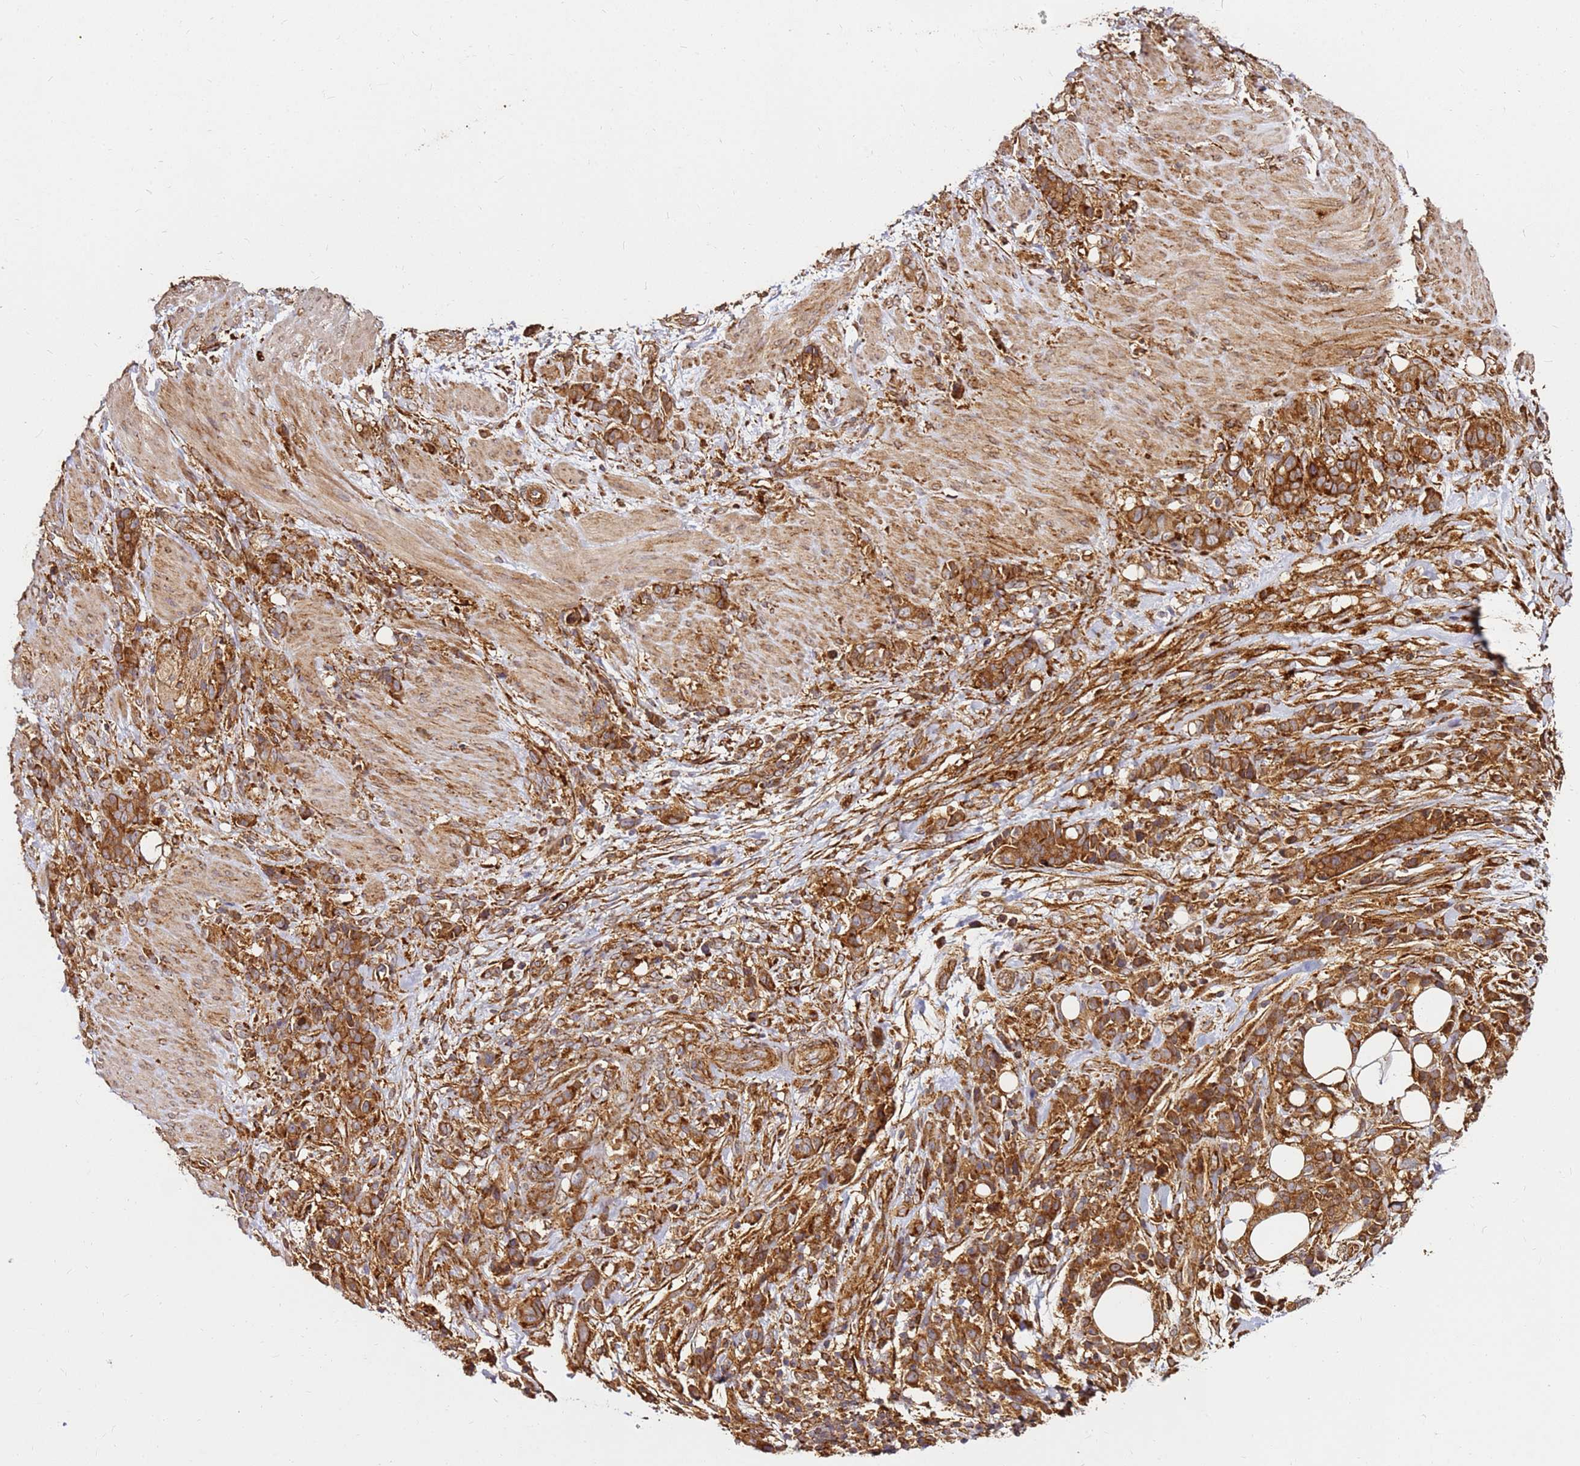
{"staining": {"intensity": "strong", "quantity": ">75%", "location": "cytoplasmic/membranous"}, "tissue": "stomach cancer", "cell_type": "Tumor cells", "image_type": "cancer", "snomed": [{"axis": "morphology", "description": "Normal tissue, NOS"}, {"axis": "morphology", "description": "Adenocarcinoma, NOS"}, {"axis": "topography", "description": "Stomach"}], "caption": "Adenocarcinoma (stomach) stained with DAB immunohistochemistry demonstrates high levels of strong cytoplasmic/membranous positivity in approximately >75% of tumor cells.", "gene": "DVL3", "patient": {"sex": "female", "age": 79}}